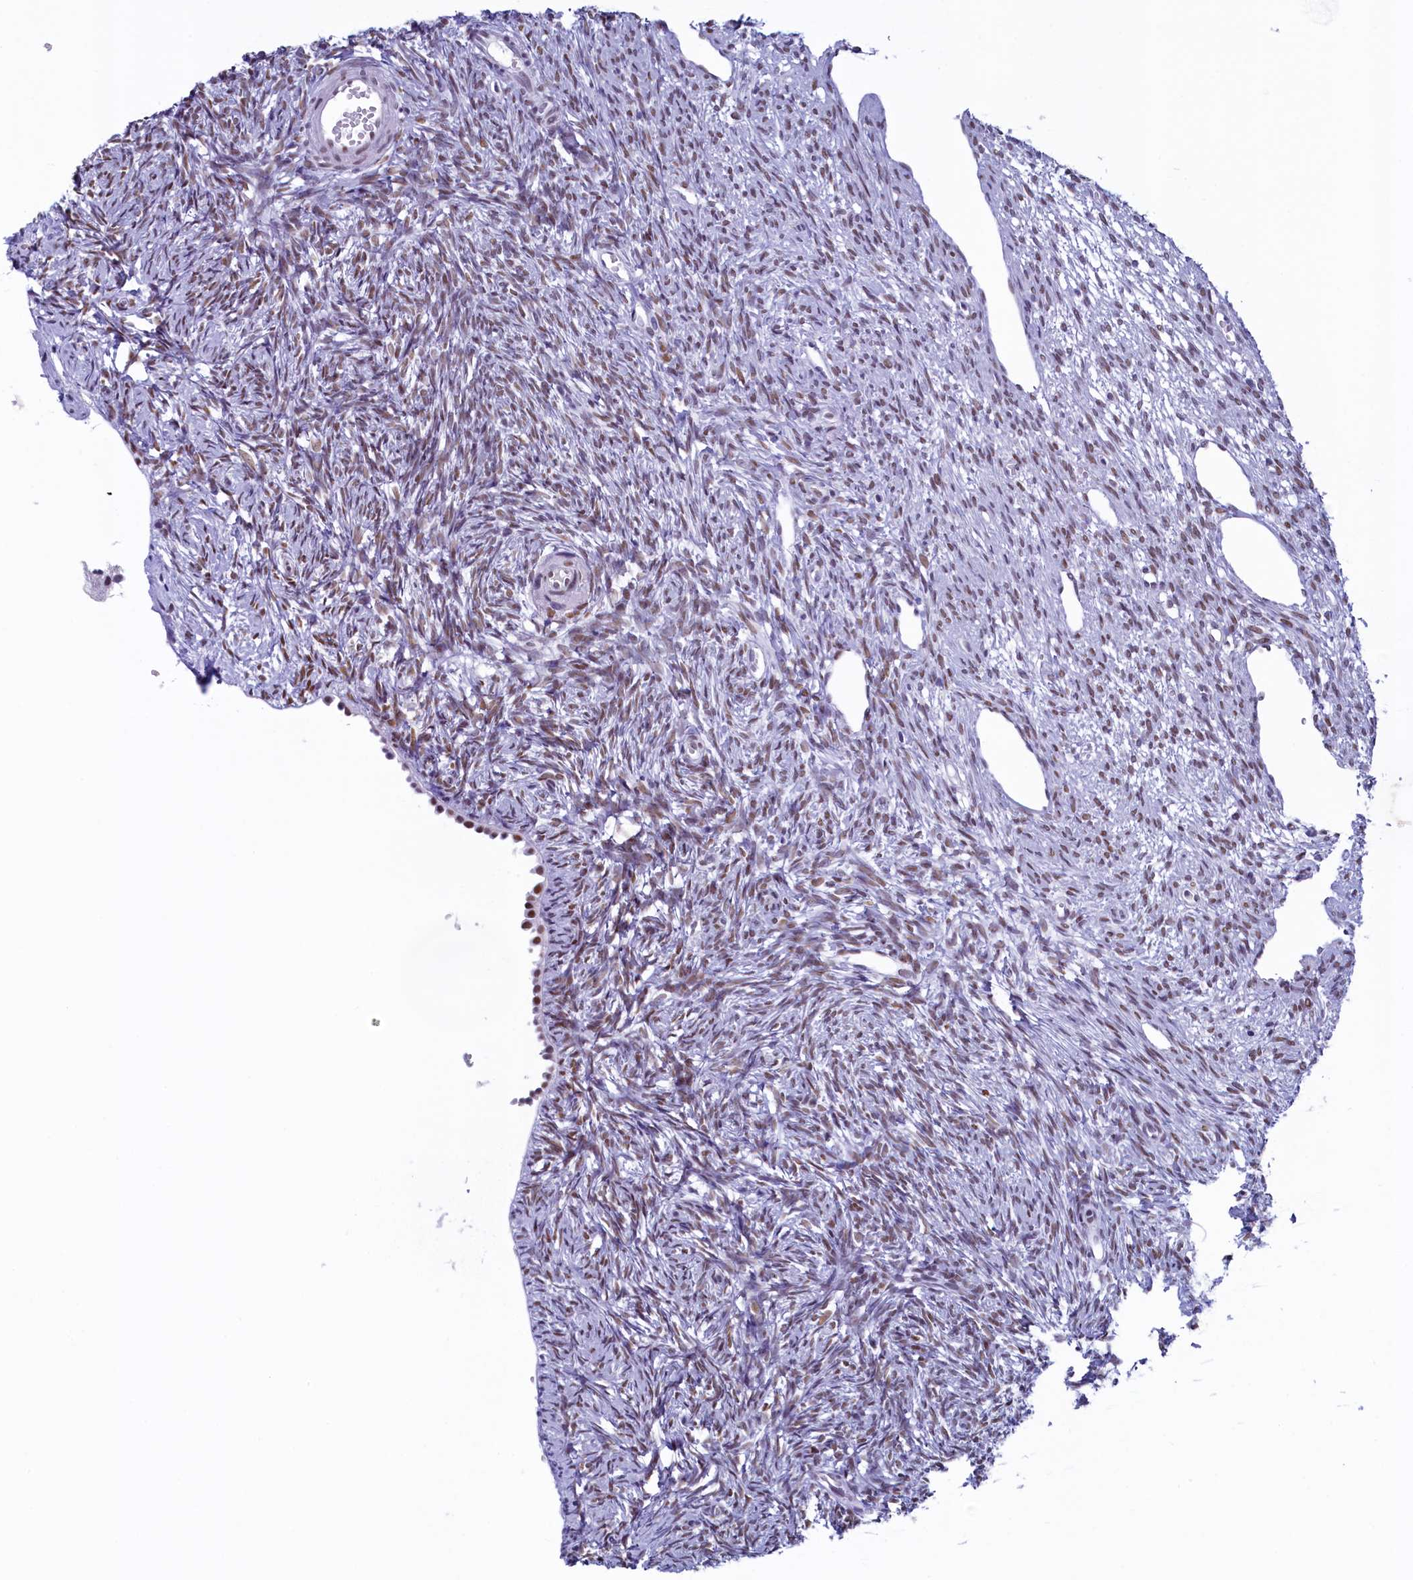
{"staining": {"intensity": "weak", "quantity": ">75%", "location": "nuclear"}, "tissue": "ovary", "cell_type": "Ovarian stroma cells", "image_type": "normal", "snomed": [{"axis": "morphology", "description": "Normal tissue, NOS"}, {"axis": "topography", "description": "Ovary"}], "caption": "This image demonstrates immunohistochemistry staining of benign ovary, with low weak nuclear staining in about >75% of ovarian stroma cells.", "gene": "SUGP2", "patient": {"sex": "female", "age": 51}}